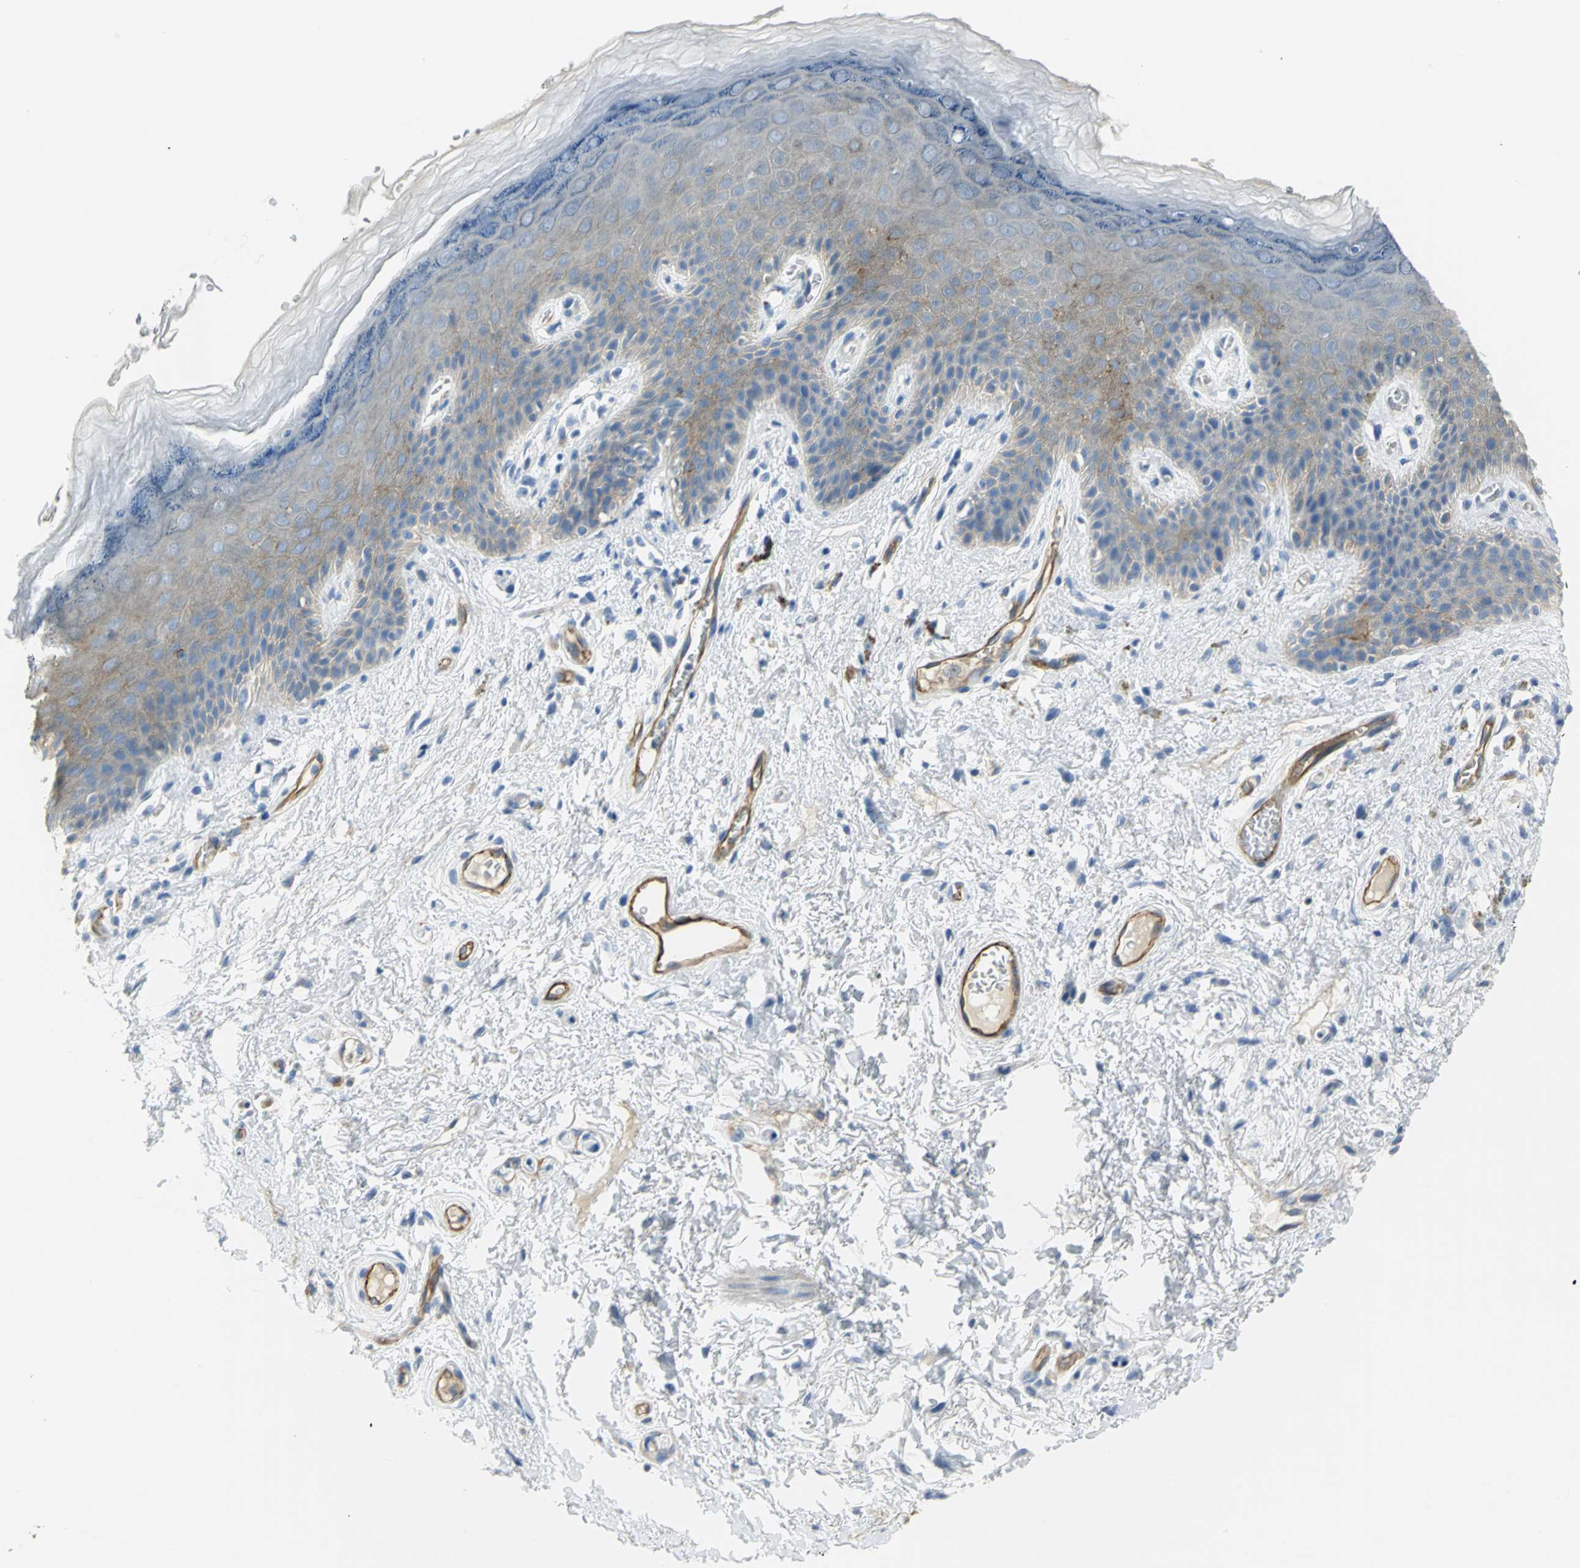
{"staining": {"intensity": "weak", "quantity": ">75%", "location": "cytoplasmic/membranous"}, "tissue": "skin", "cell_type": "Epidermal cells", "image_type": "normal", "snomed": [{"axis": "morphology", "description": "Normal tissue, NOS"}, {"axis": "topography", "description": "Anal"}], "caption": "There is low levels of weak cytoplasmic/membranous staining in epidermal cells of benign skin, as demonstrated by immunohistochemical staining (brown color).", "gene": "FLNB", "patient": {"sex": "female", "age": 46}}